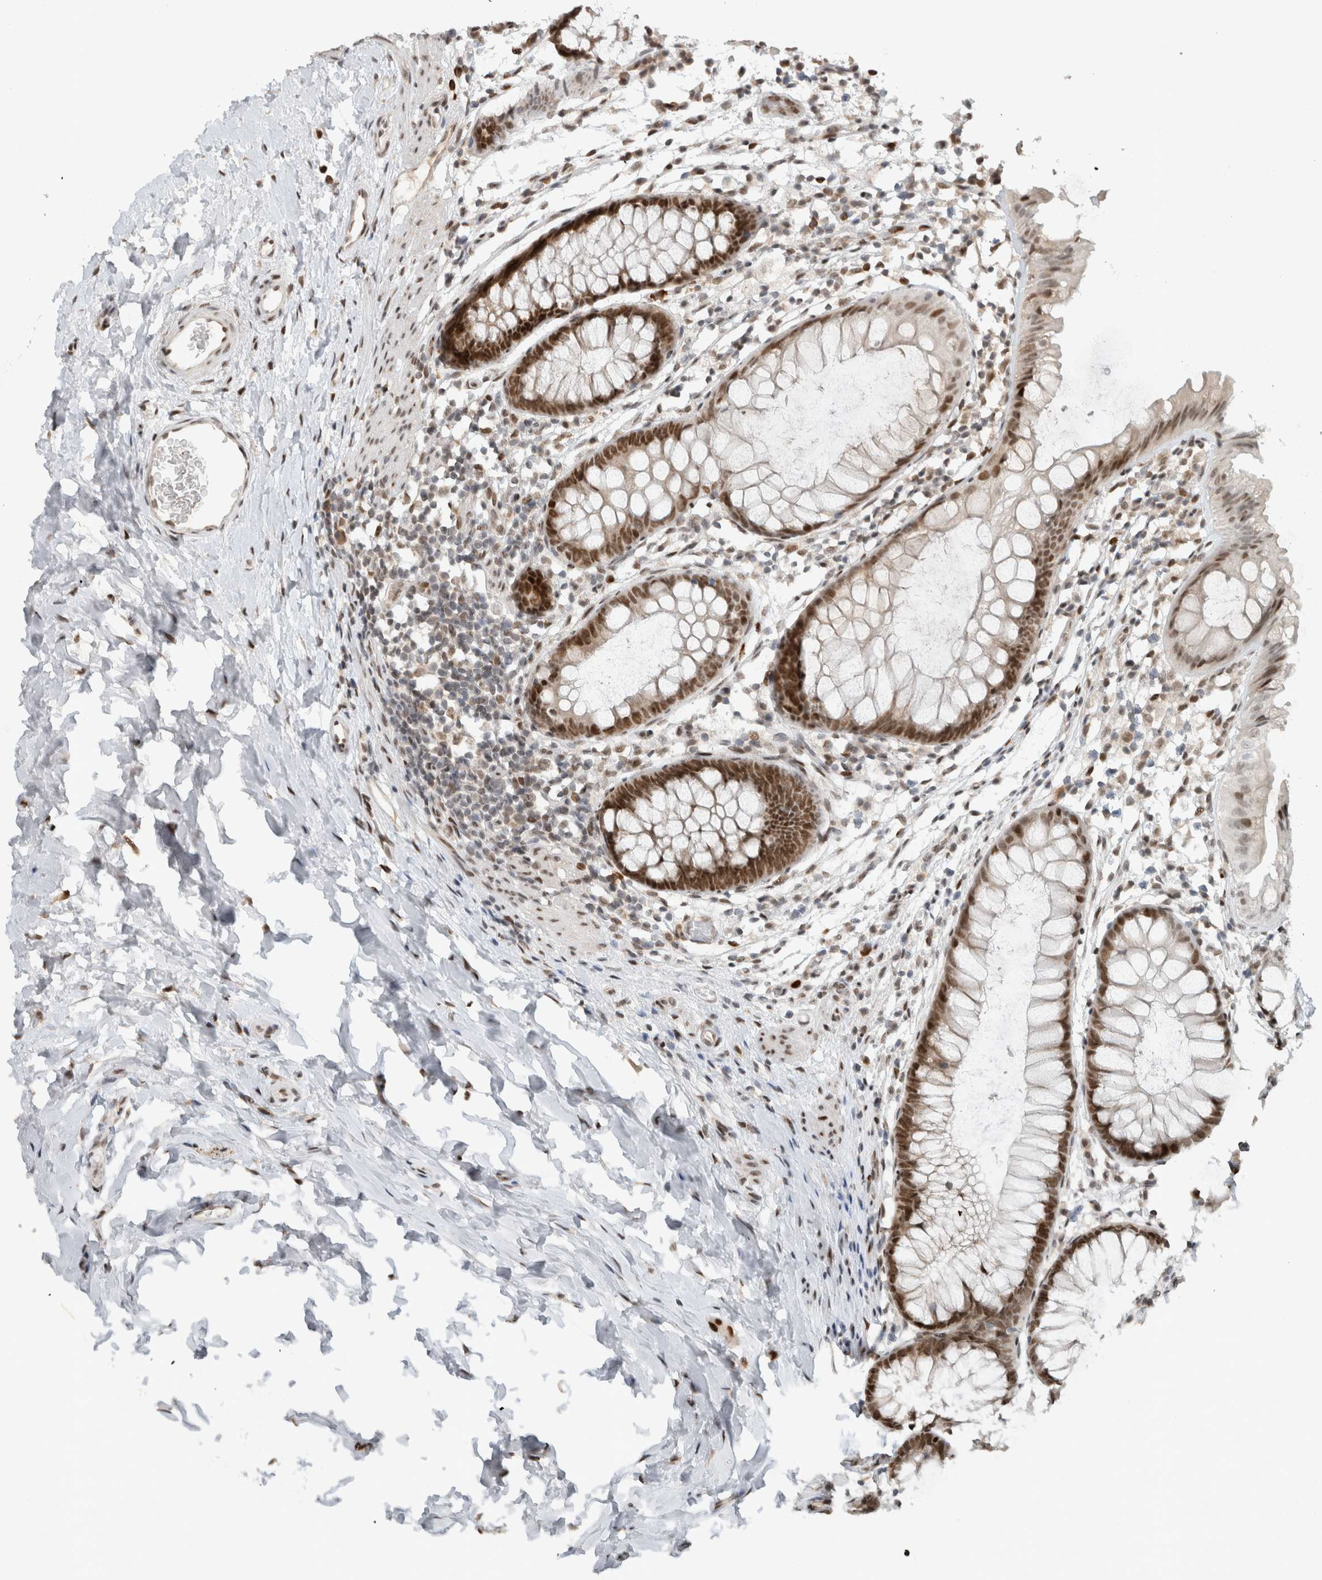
{"staining": {"intensity": "moderate", "quantity": ">75%", "location": "nuclear"}, "tissue": "colon", "cell_type": "Endothelial cells", "image_type": "normal", "snomed": [{"axis": "morphology", "description": "Normal tissue, NOS"}, {"axis": "topography", "description": "Colon"}], "caption": "Moderate nuclear staining for a protein is appreciated in approximately >75% of endothelial cells of benign colon using IHC.", "gene": "HNRNPR", "patient": {"sex": "female", "age": 62}}